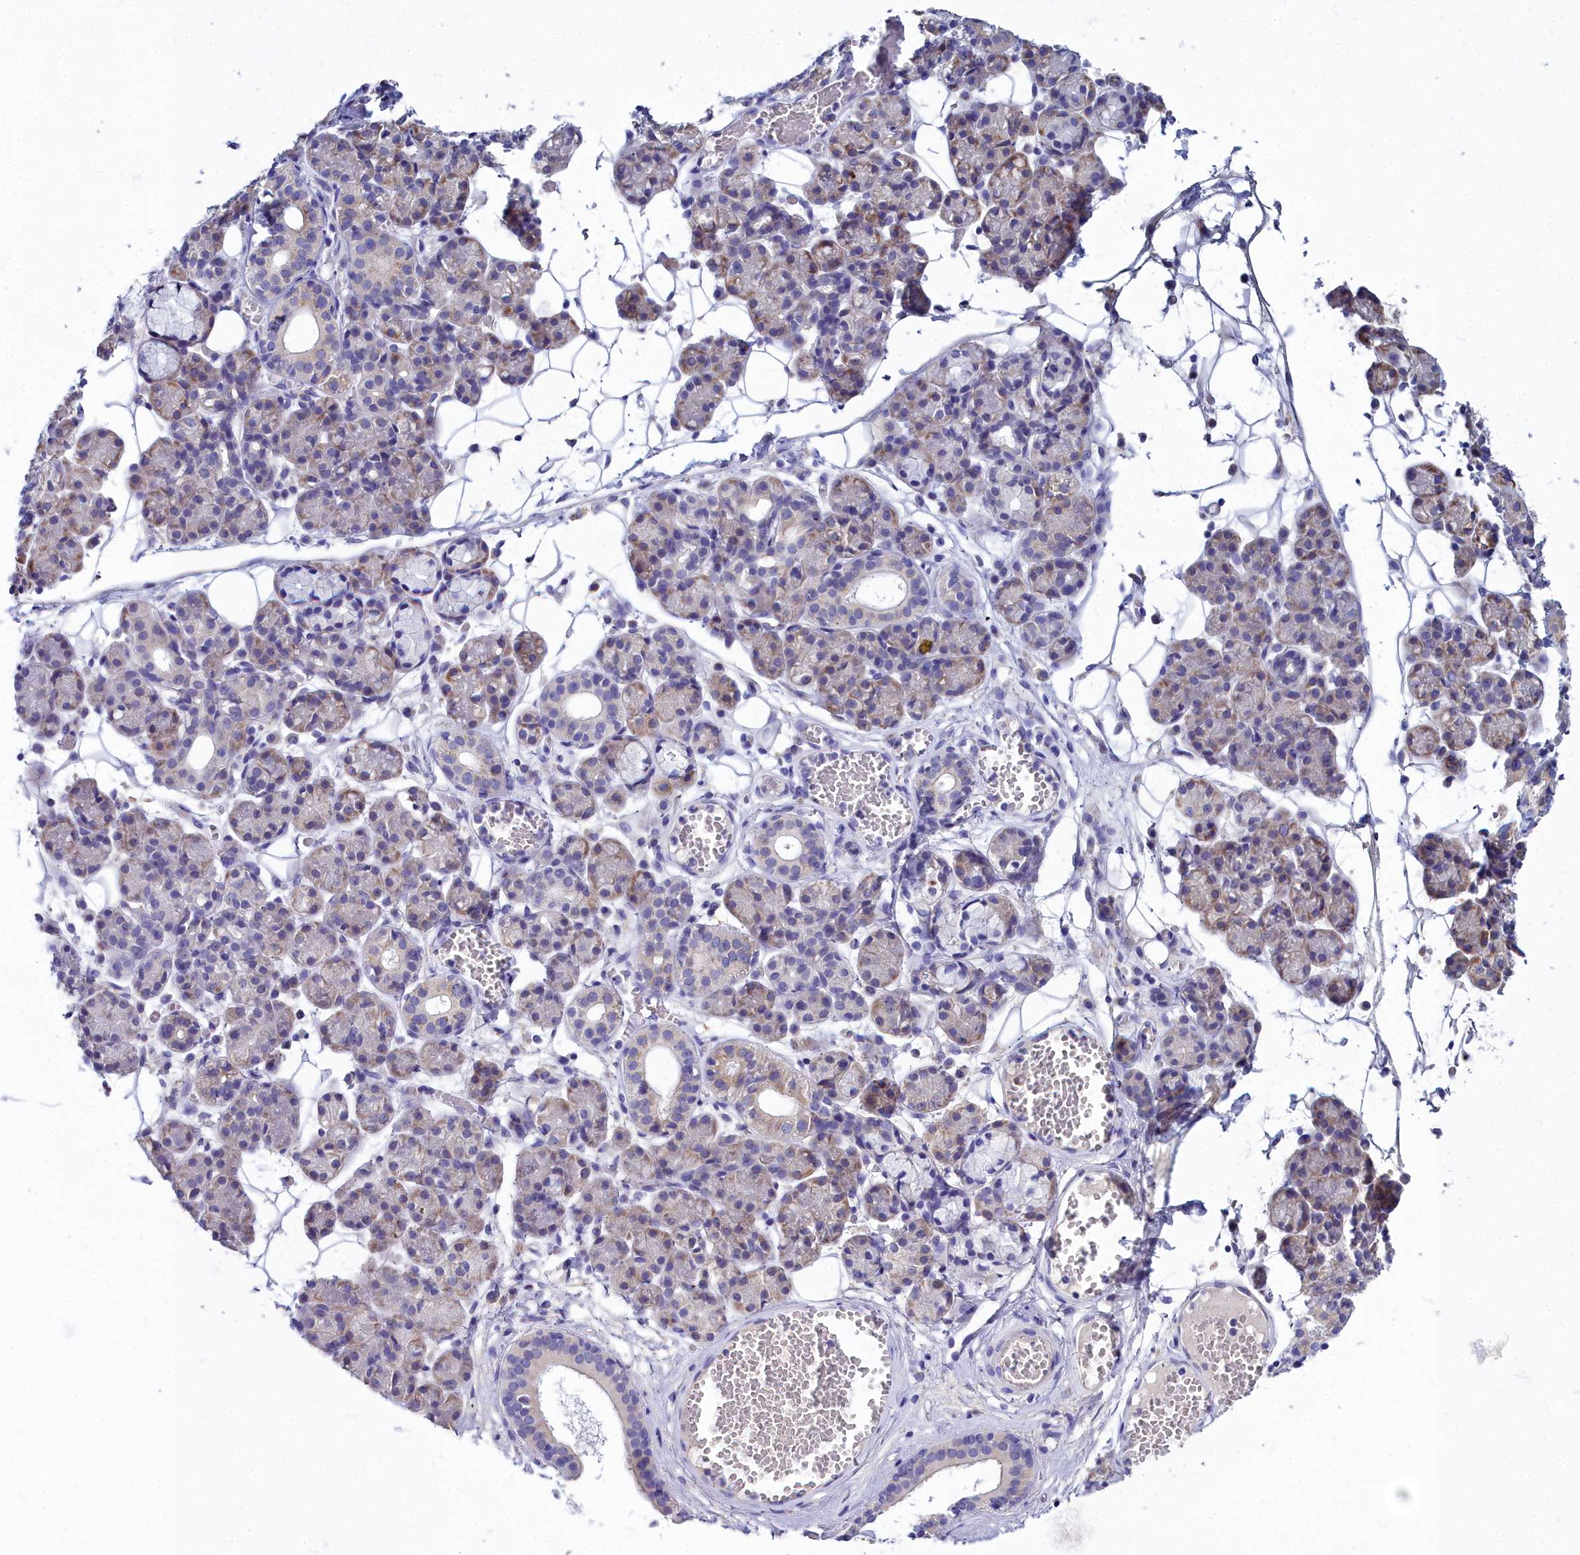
{"staining": {"intensity": "weak", "quantity": "25%-75%", "location": "cytoplasmic/membranous"}, "tissue": "salivary gland", "cell_type": "Glandular cells", "image_type": "normal", "snomed": [{"axis": "morphology", "description": "Normal tissue, NOS"}, {"axis": "topography", "description": "Salivary gland"}], "caption": "A low amount of weak cytoplasmic/membranous expression is appreciated in approximately 25%-75% of glandular cells in unremarkable salivary gland. The protein is shown in brown color, while the nuclei are stained blue.", "gene": "ELAPOR2", "patient": {"sex": "male", "age": 63}}